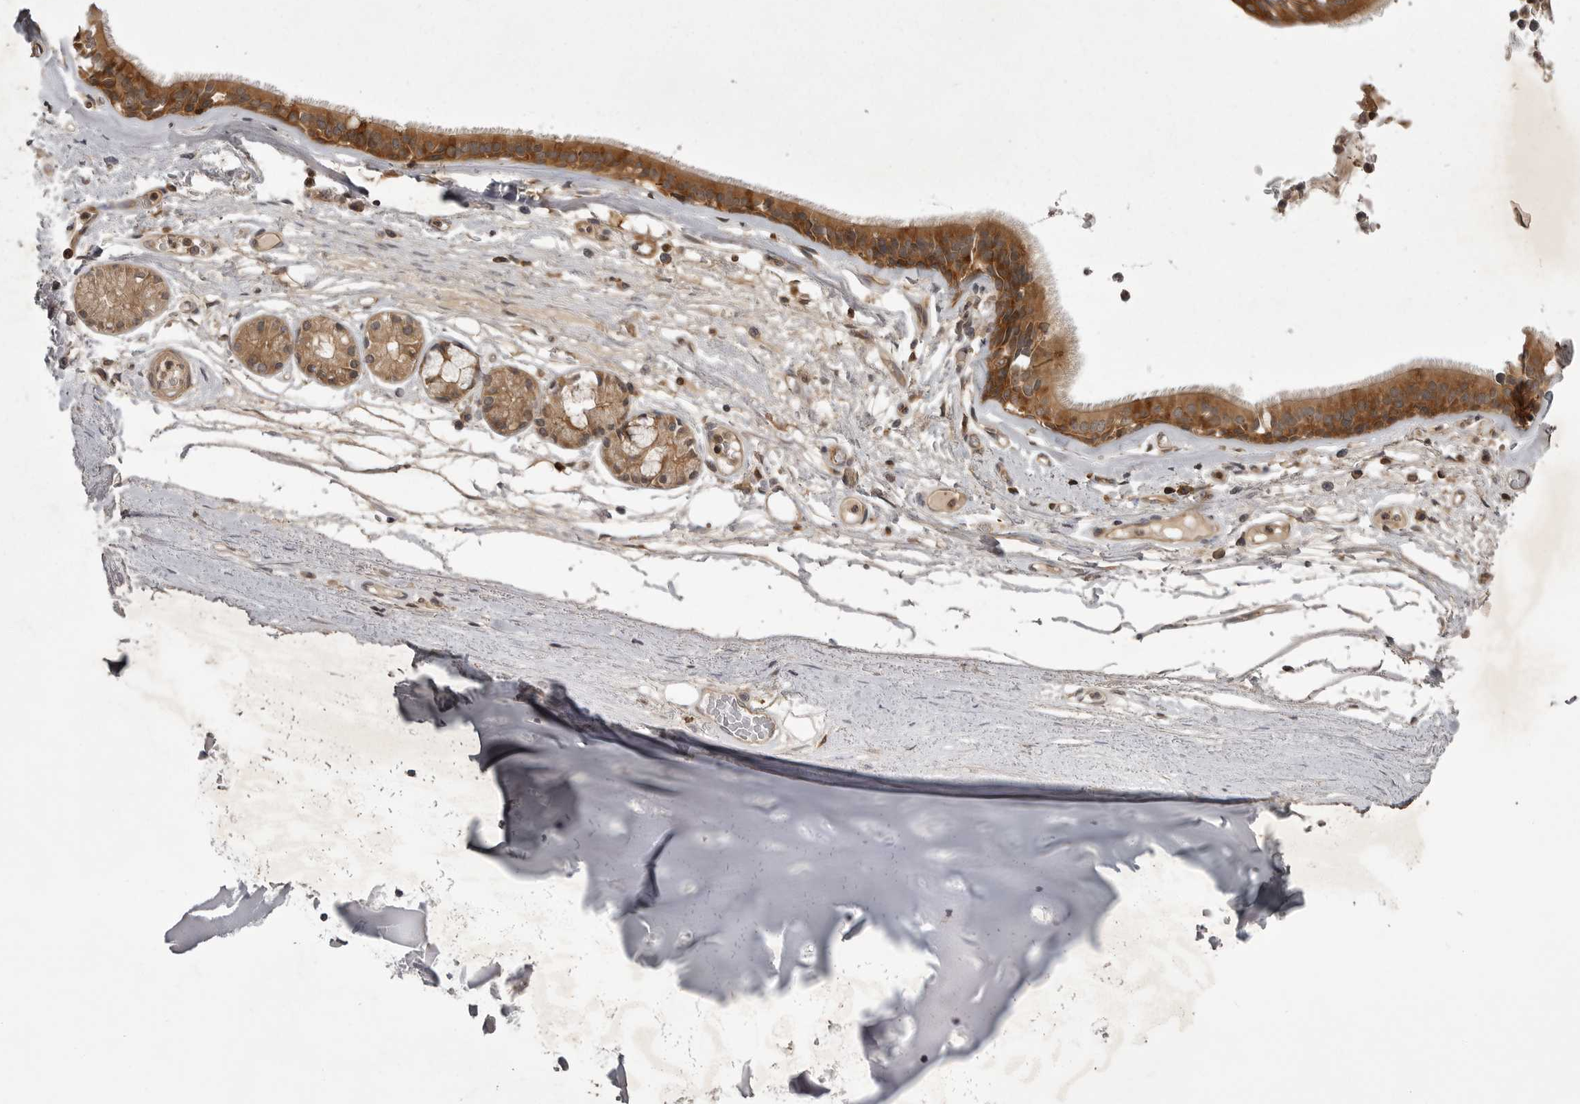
{"staining": {"intensity": "negative", "quantity": "none", "location": "none"}, "tissue": "adipose tissue", "cell_type": "Adipocytes", "image_type": "normal", "snomed": [{"axis": "morphology", "description": "Normal tissue, NOS"}, {"axis": "topography", "description": "Cartilage tissue"}], "caption": "DAB immunohistochemical staining of benign adipose tissue displays no significant staining in adipocytes.", "gene": "STK24", "patient": {"sex": "female", "age": 63}}